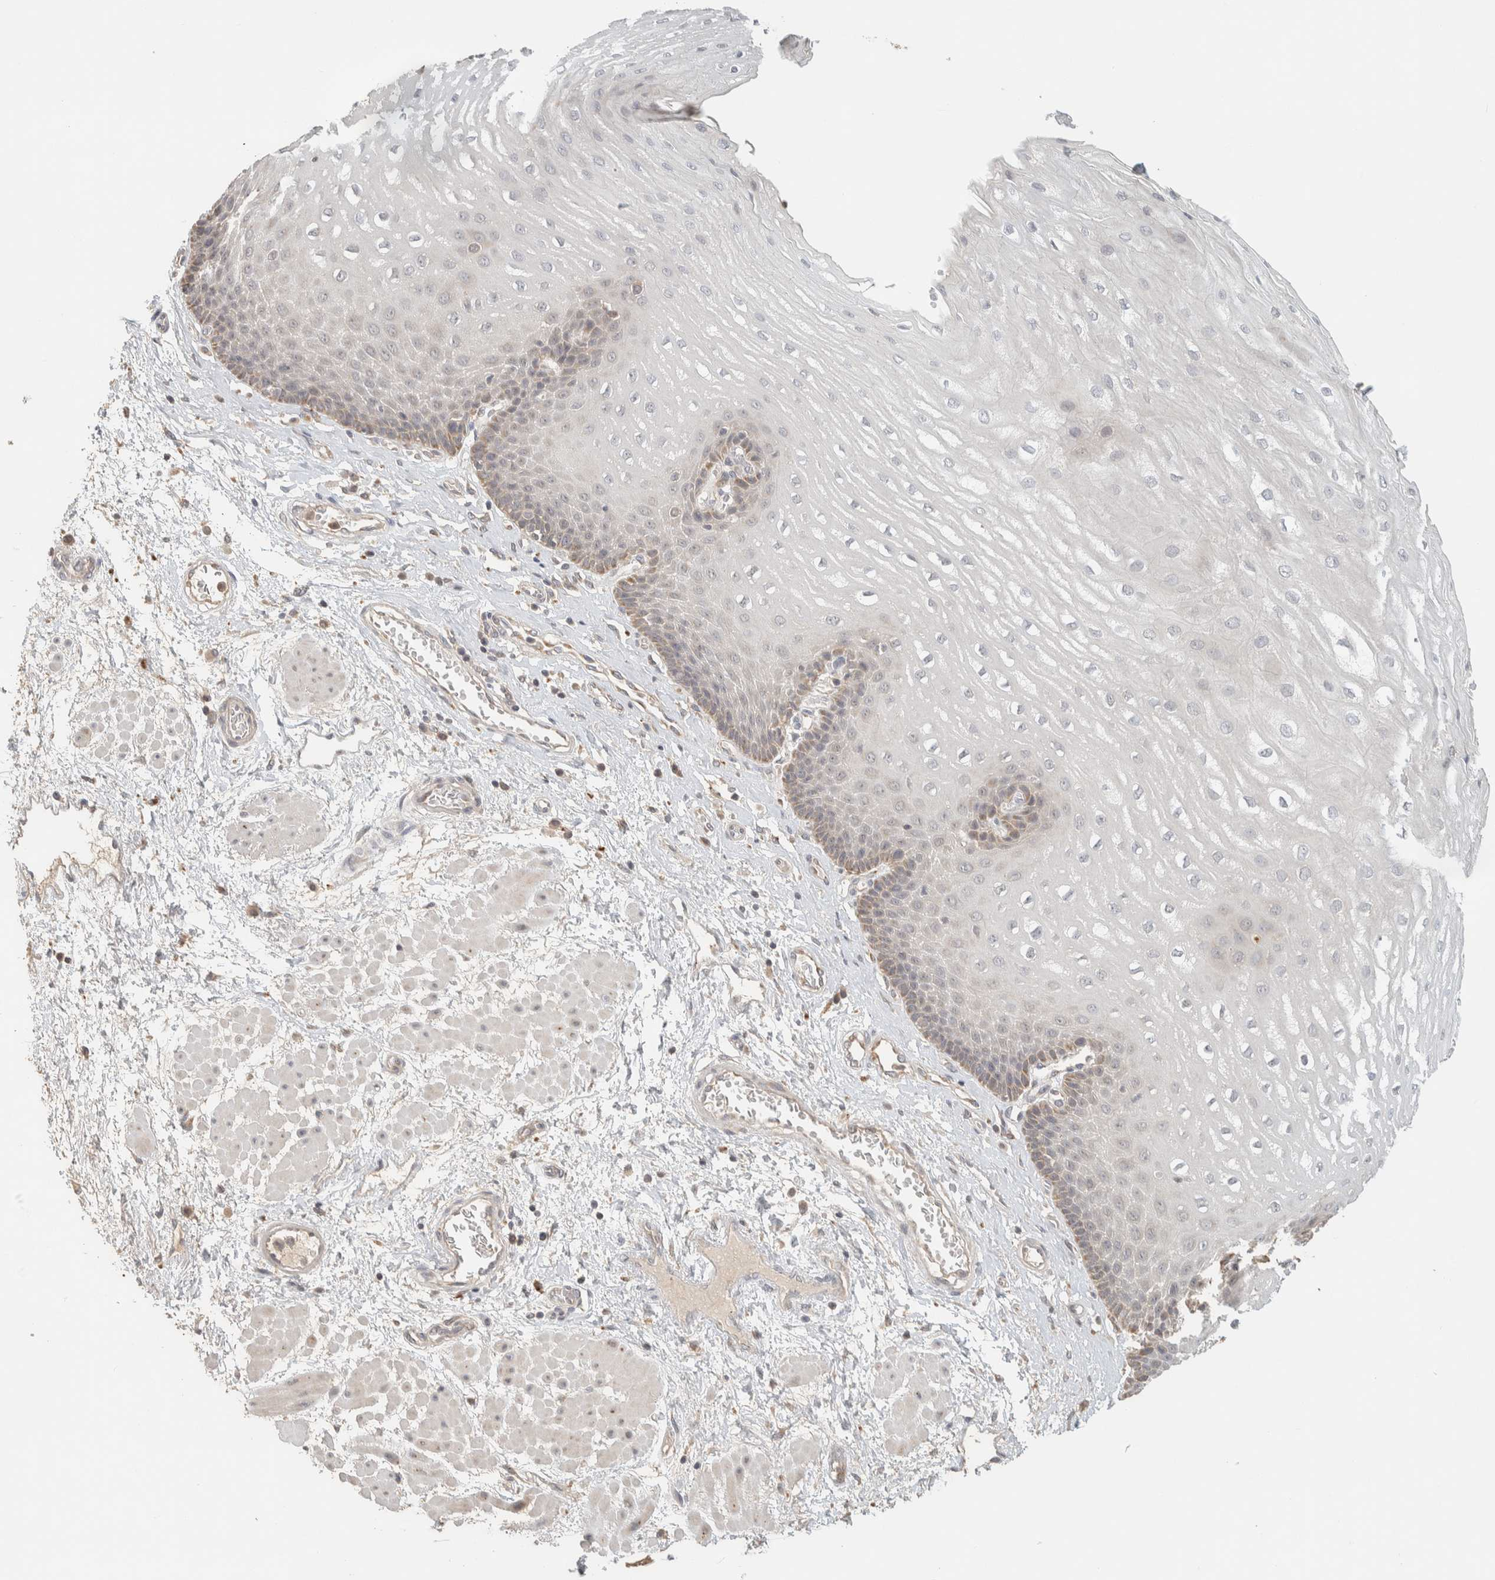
{"staining": {"intensity": "weak", "quantity": "<25%", "location": "cytoplasmic/membranous"}, "tissue": "esophagus", "cell_type": "Squamous epithelial cells", "image_type": "normal", "snomed": [{"axis": "morphology", "description": "Normal tissue, NOS"}, {"axis": "topography", "description": "Esophagus"}], "caption": "The histopathology image shows no staining of squamous epithelial cells in normal esophagus. The staining is performed using DAB brown chromogen with nuclei counter-stained in using hematoxylin.", "gene": "ITPA", "patient": {"sex": "male", "age": 48}}